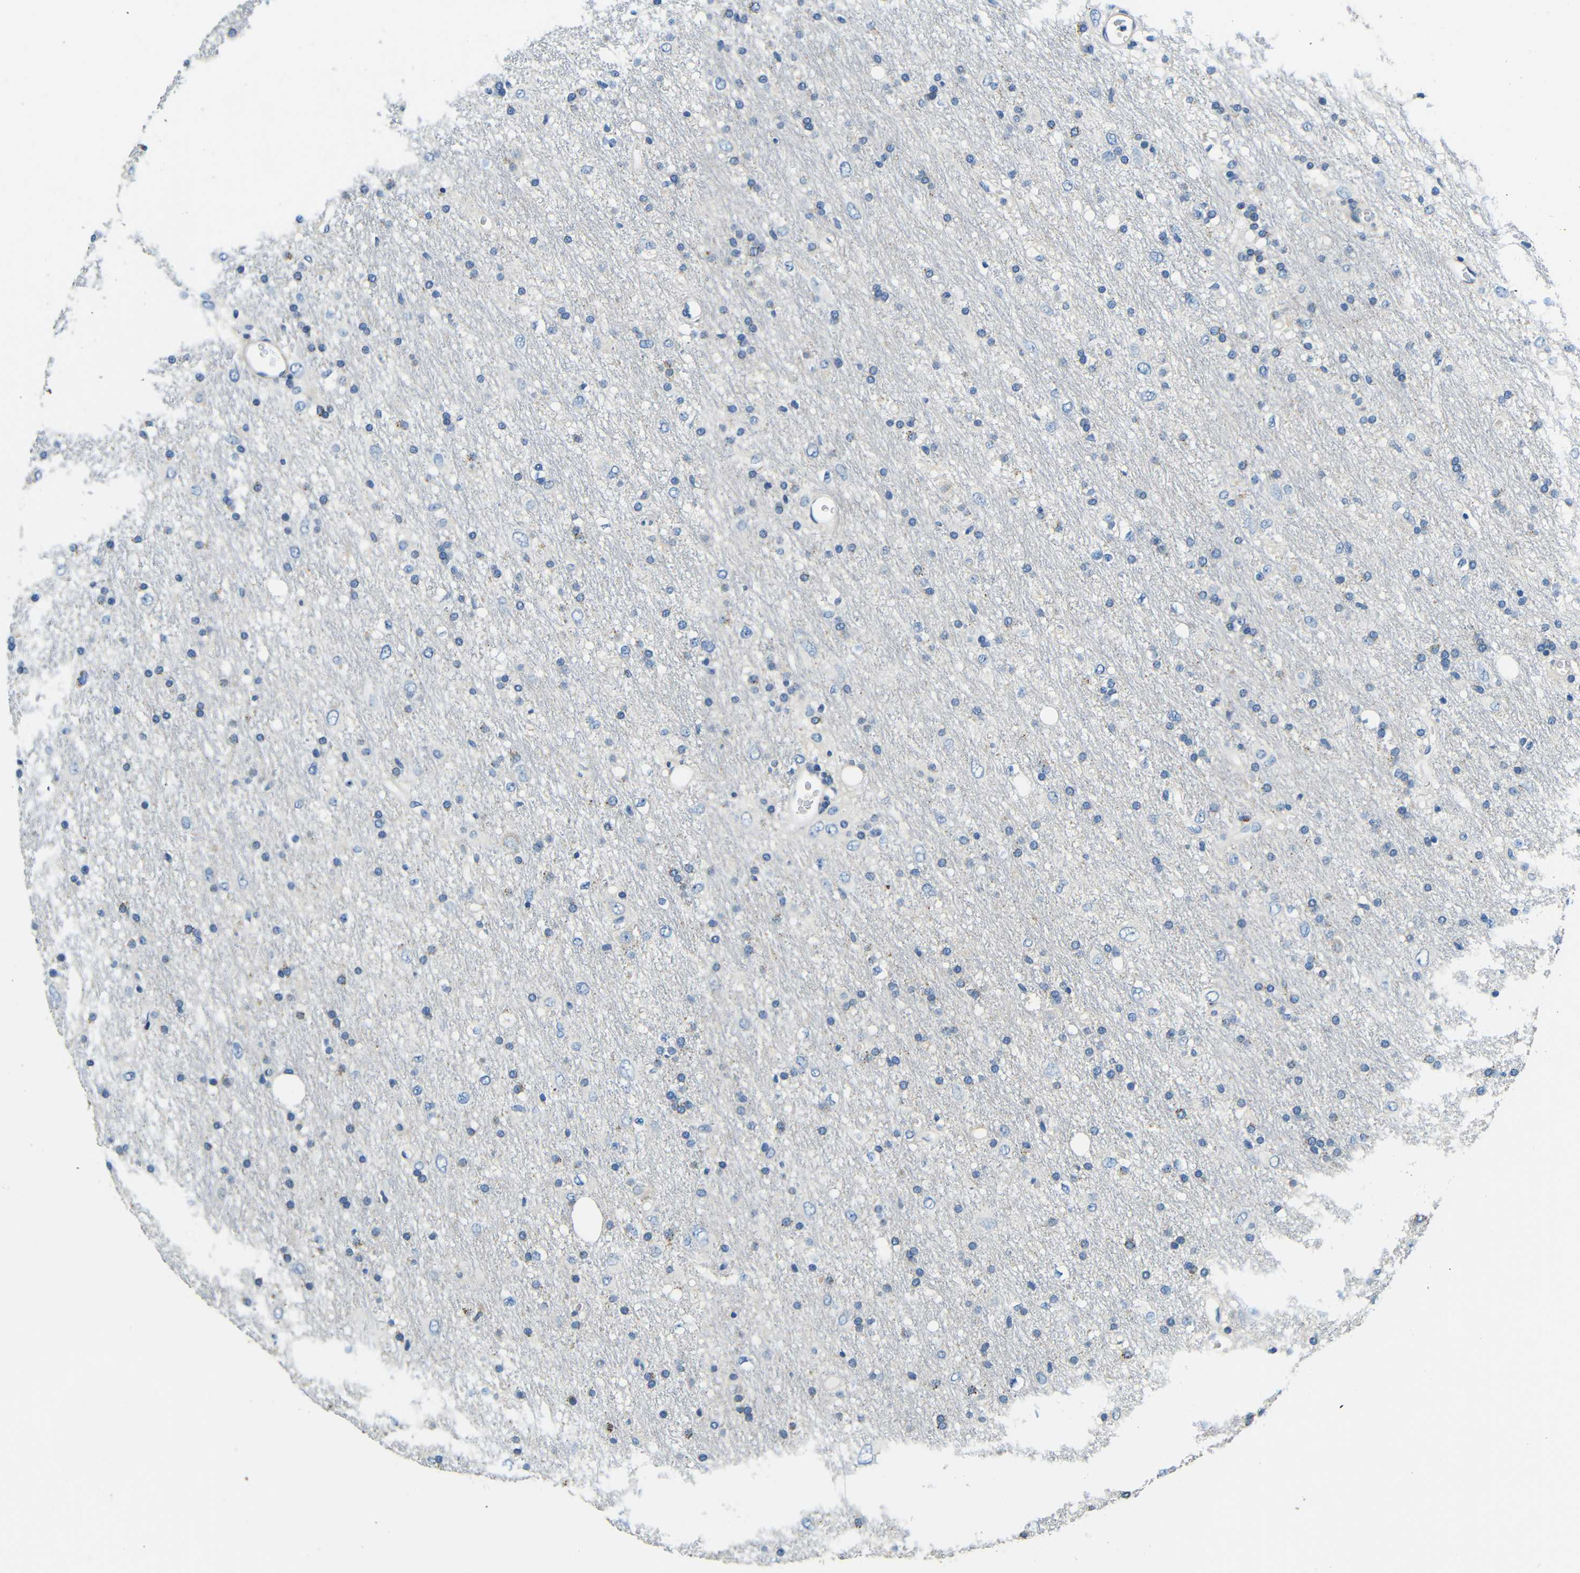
{"staining": {"intensity": "negative", "quantity": "none", "location": "none"}, "tissue": "glioma", "cell_type": "Tumor cells", "image_type": "cancer", "snomed": [{"axis": "morphology", "description": "Glioma, malignant, Low grade"}, {"axis": "topography", "description": "Brain"}], "caption": "Histopathology image shows no protein positivity in tumor cells of malignant glioma (low-grade) tissue.", "gene": "FMO5", "patient": {"sex": "male", "age": 77}}